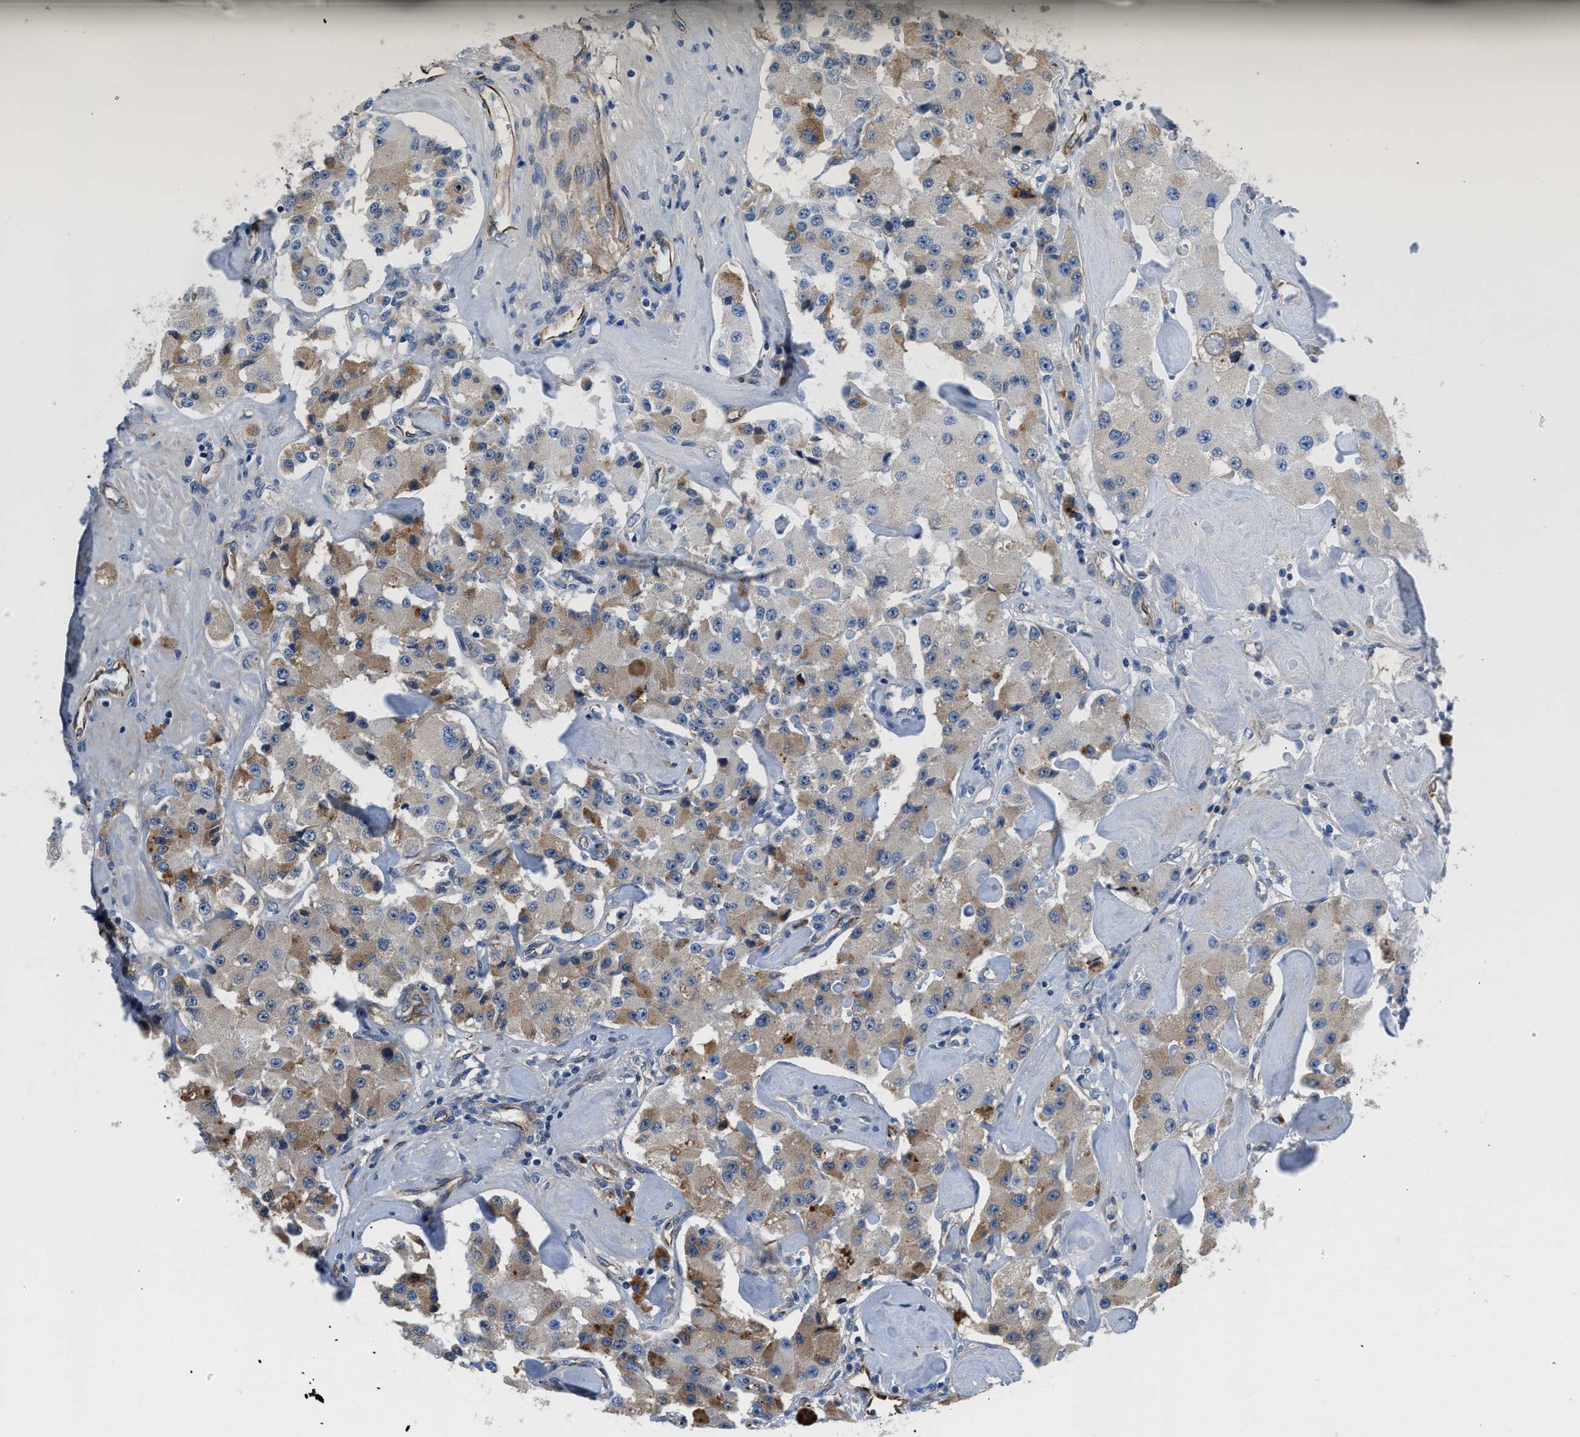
{"staining": {"intensity": "moderate", "quantity": "<25%", "location": "cytoplasmic/membranous"}, "tissue": "carcinoid", "cell_type": "Tumor cells", "image_type": "cancer", "snomed": [{"axis": "morphology", "description": "Carcinoid, malignant, NOS"}, {"axis": "topography", "description": "Pancreas"}], "caption": "There is low levels of moderate cytoplasmic/membranous positivity in tumor cells of carcinoid (malignant), as demonstrated by immunohistochemical staining (brown color).", "gene": "HSPG2", "patient": {"sex": "male", "age": 41}}